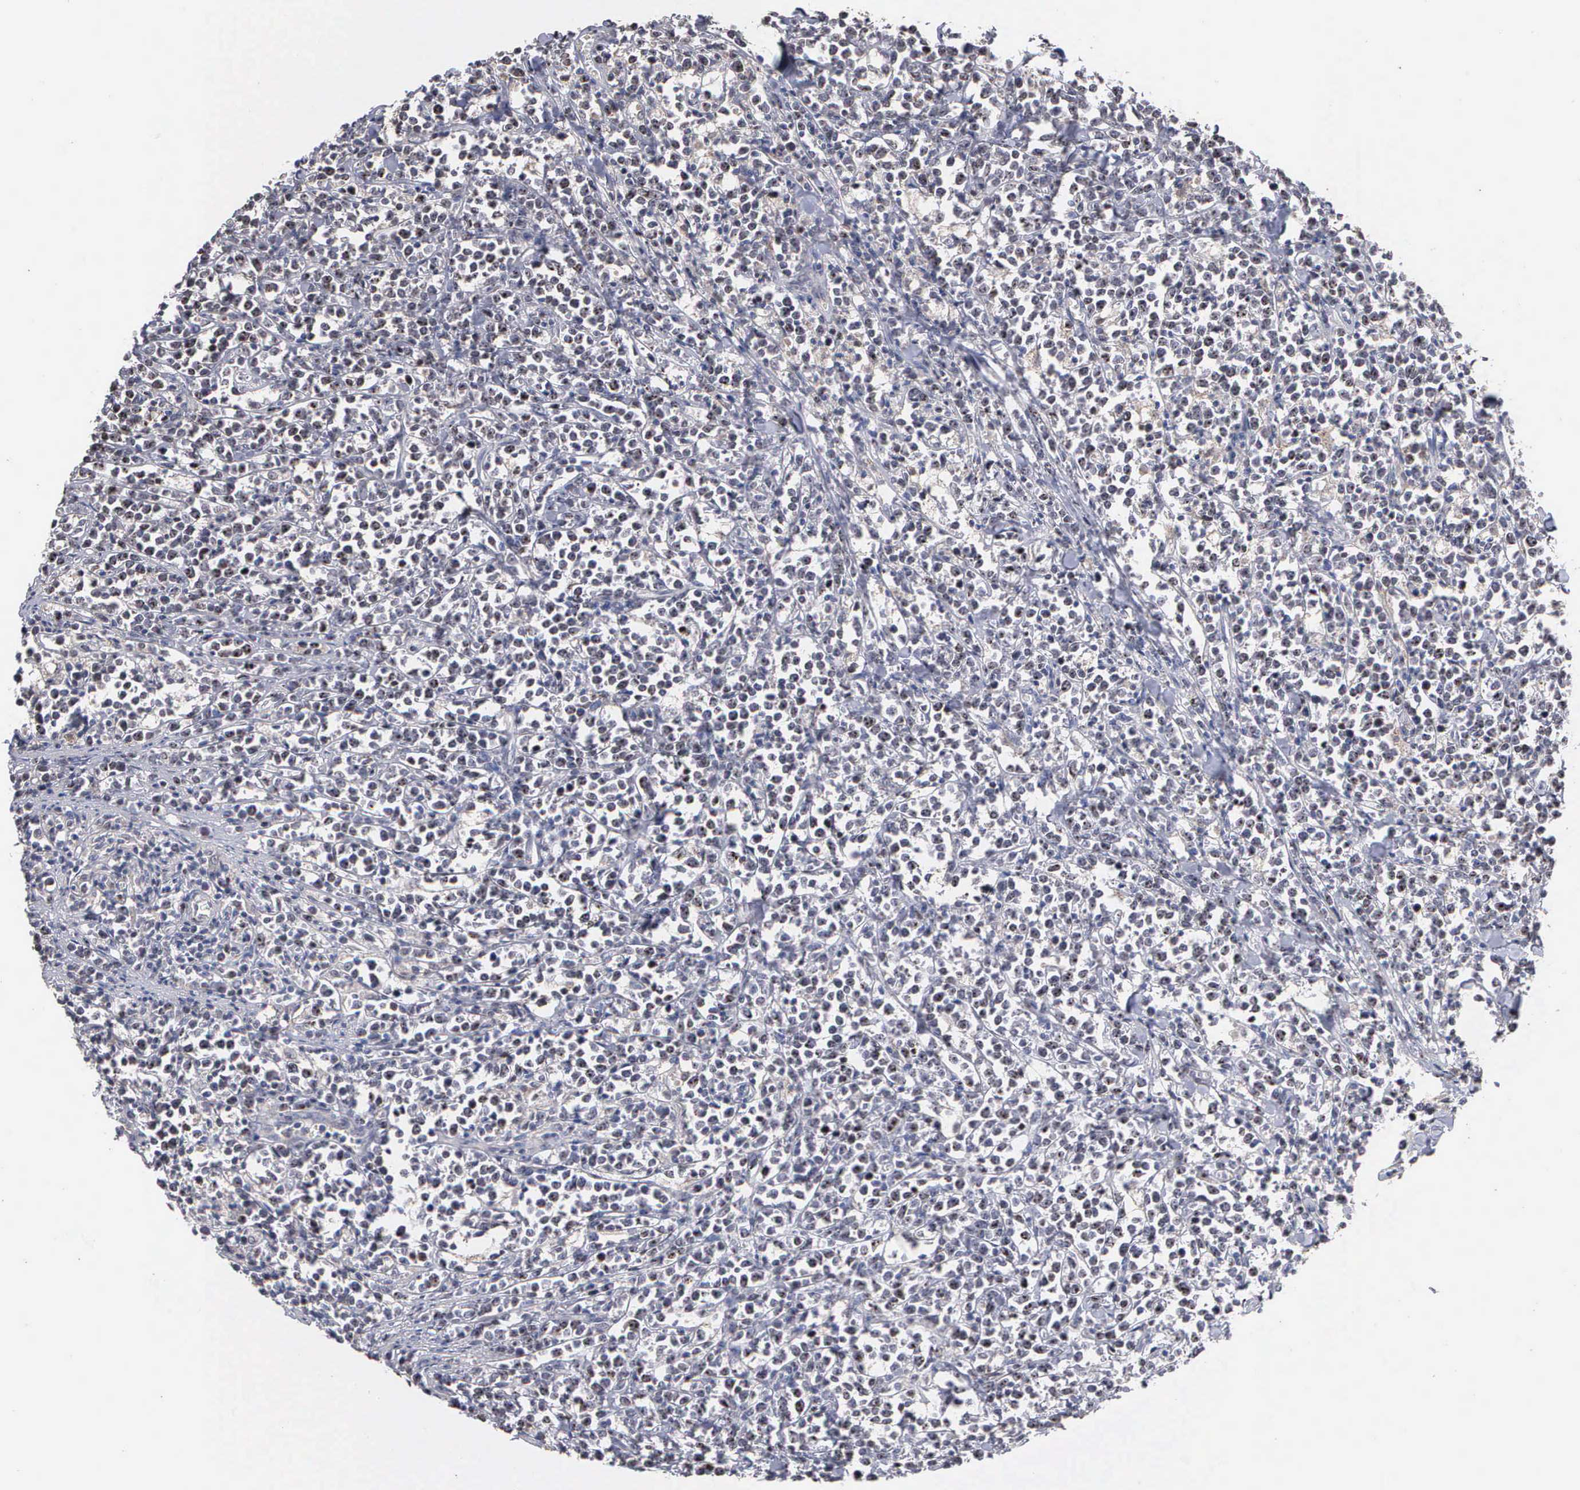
{"staining": {"intensity": "negative", "quantity": "none", "location": "none"}, "tissue": "lymphoma", "cell_type": "Tumor cells", "image_type": "cancer", "snomed": [{"axis": "morphology", "description": "Malignant lymphoma, non-Hodgkin's type, High grade"}, {"axis": "topography", "description": "Small intestine"}, {"axis": "topography", "description": "Colon"}], "caption": "The histopathology image reveals no staining of tumor cells in lymphoma.", "gene": "KDM6A", "patient": {"sex": "male", "age": 8}}